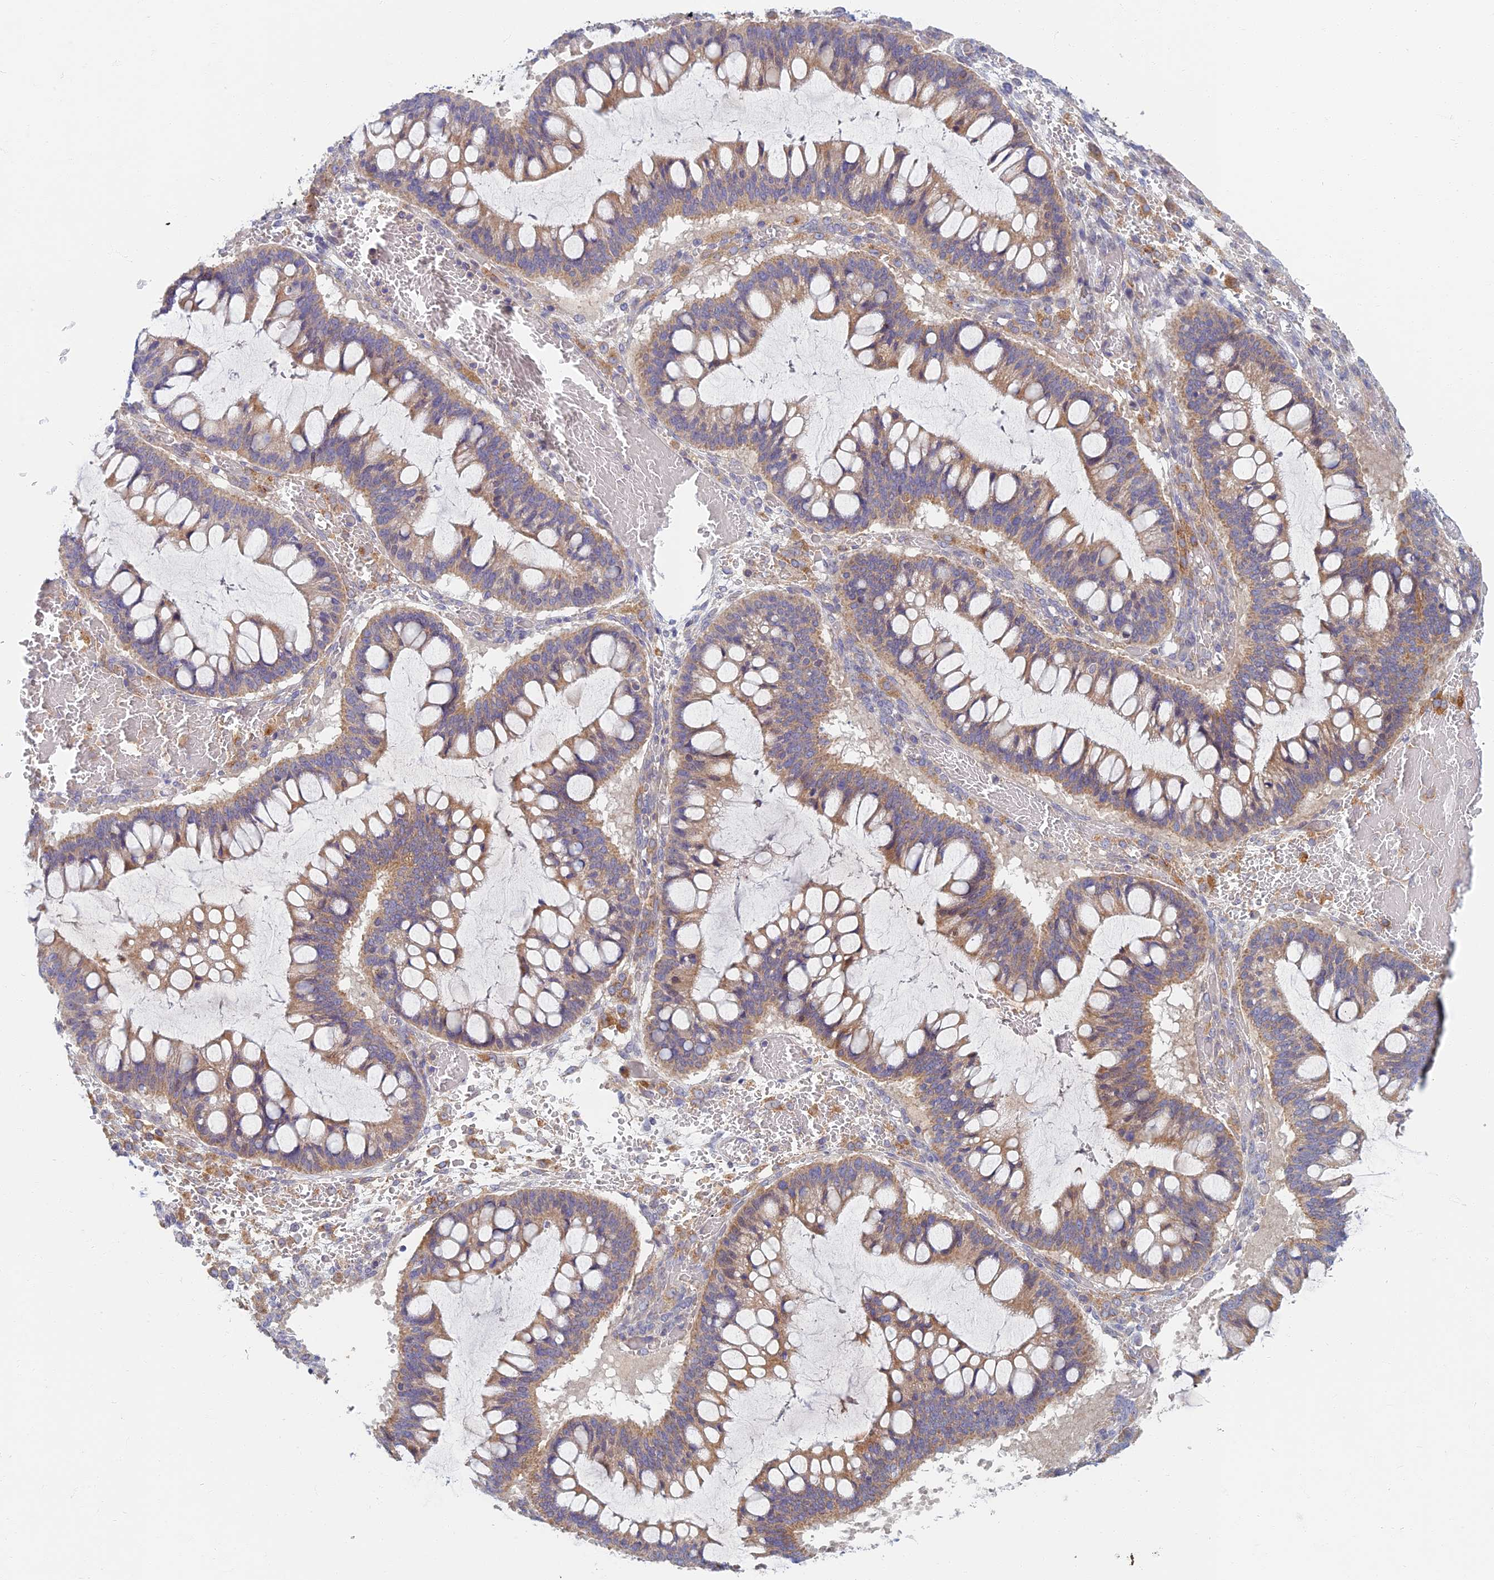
{"staining": {"intensity": "weak", "quantity": "25%-75%", "location": "cytoplasmic/membranous"}, "tissue": "ovarian cancer", "cell_type": "Tumor cells", "image_type": "cancer", "snomed": [{"axis": "morphology", "description": "Cystadenocarcinoma, mucinous, NOS"}, {"axis": "topography", "description": "Ovary"}], "caption": "Immunohistochemistry (DAB) staining of ovarian mucinous cystadenocarcinoma reveals weak cytoplasmic/membranous protein staining in approximately 25%-75% of tumor cells. (IHC, brightfield microscopy, high magnification).", "gene": "SOGA1", "patient": {"sex": "female", "age": 73}}